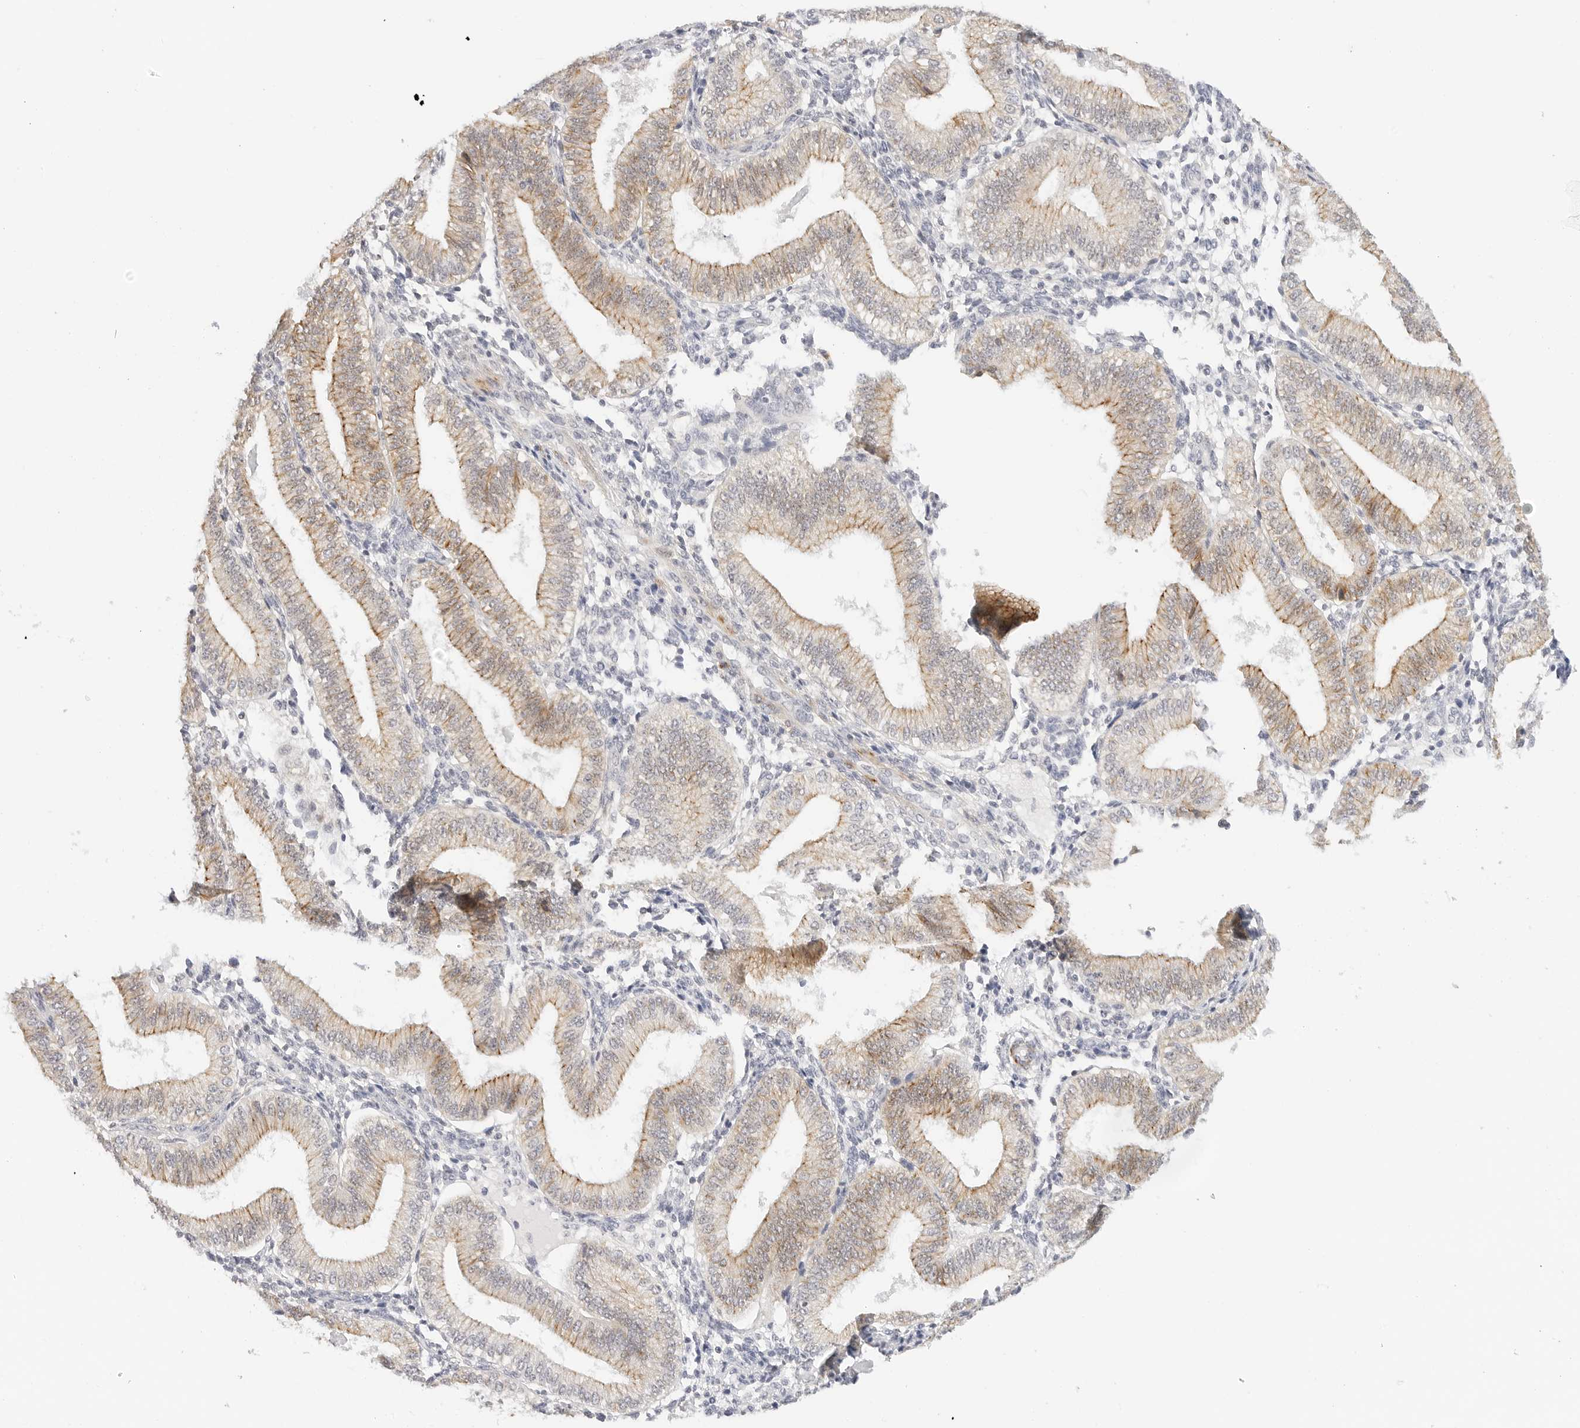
{"staining": {"intensity": "negative", "quantity": "none", "location": "none"}, "tissue": "endometrium", "cell_type": "Cells in endometrial stroma", "image_type": "normal", "snomed": [{"axis": "morphology", "description": "Normal tissue, NOS"}, {"axis": "topography", "description": "Endometrium"}], "caption": "Immunohistochemistry (IHC) histopathology image of unremarkable endometrium: endometrium stained with DAB reveals no significant protein staining in cells in endometrial stroma.", "gene": "PCDH19", "patient": {"sex": "female", "age": 39}}